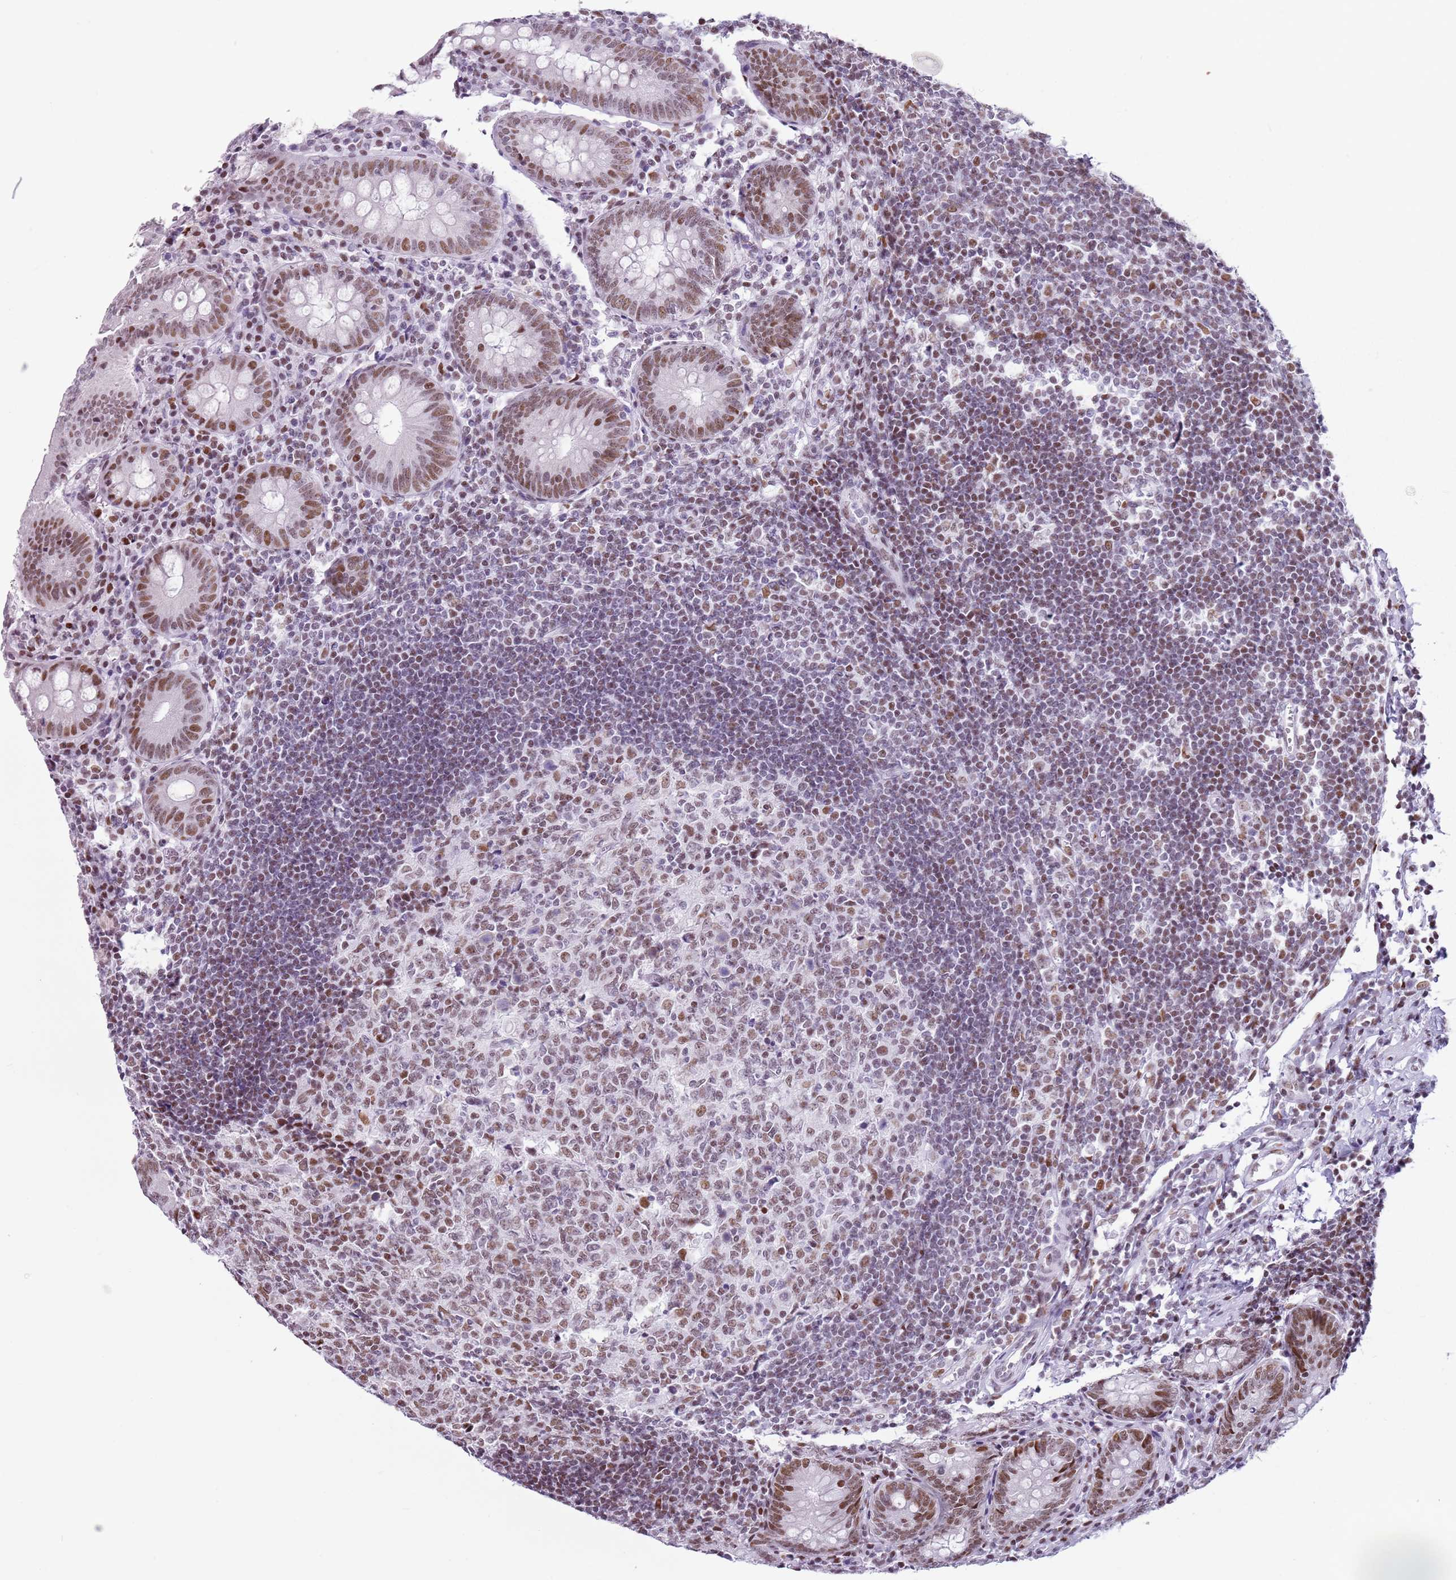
{"staining": {"intensity": "moderate", "quantity": ">75%", "location": "nuclear"}, "tissue": "appendix", "cell_type": "Glandular cells", "image_type": "normal", "snomed": [{"axis": "morphology", "description": "Normal tissue, NOS"}, {"axis": "topography", "description": "Appendix"}], "caption": "Protein staining exhibits moderate nuclear positivity in about >75% of glandular cells in unremarkable appendix. (IHC, brightfield microscopy, high magnification).", "gene": "FAM104B", "patient": {"sex": "female", "age": 54}}